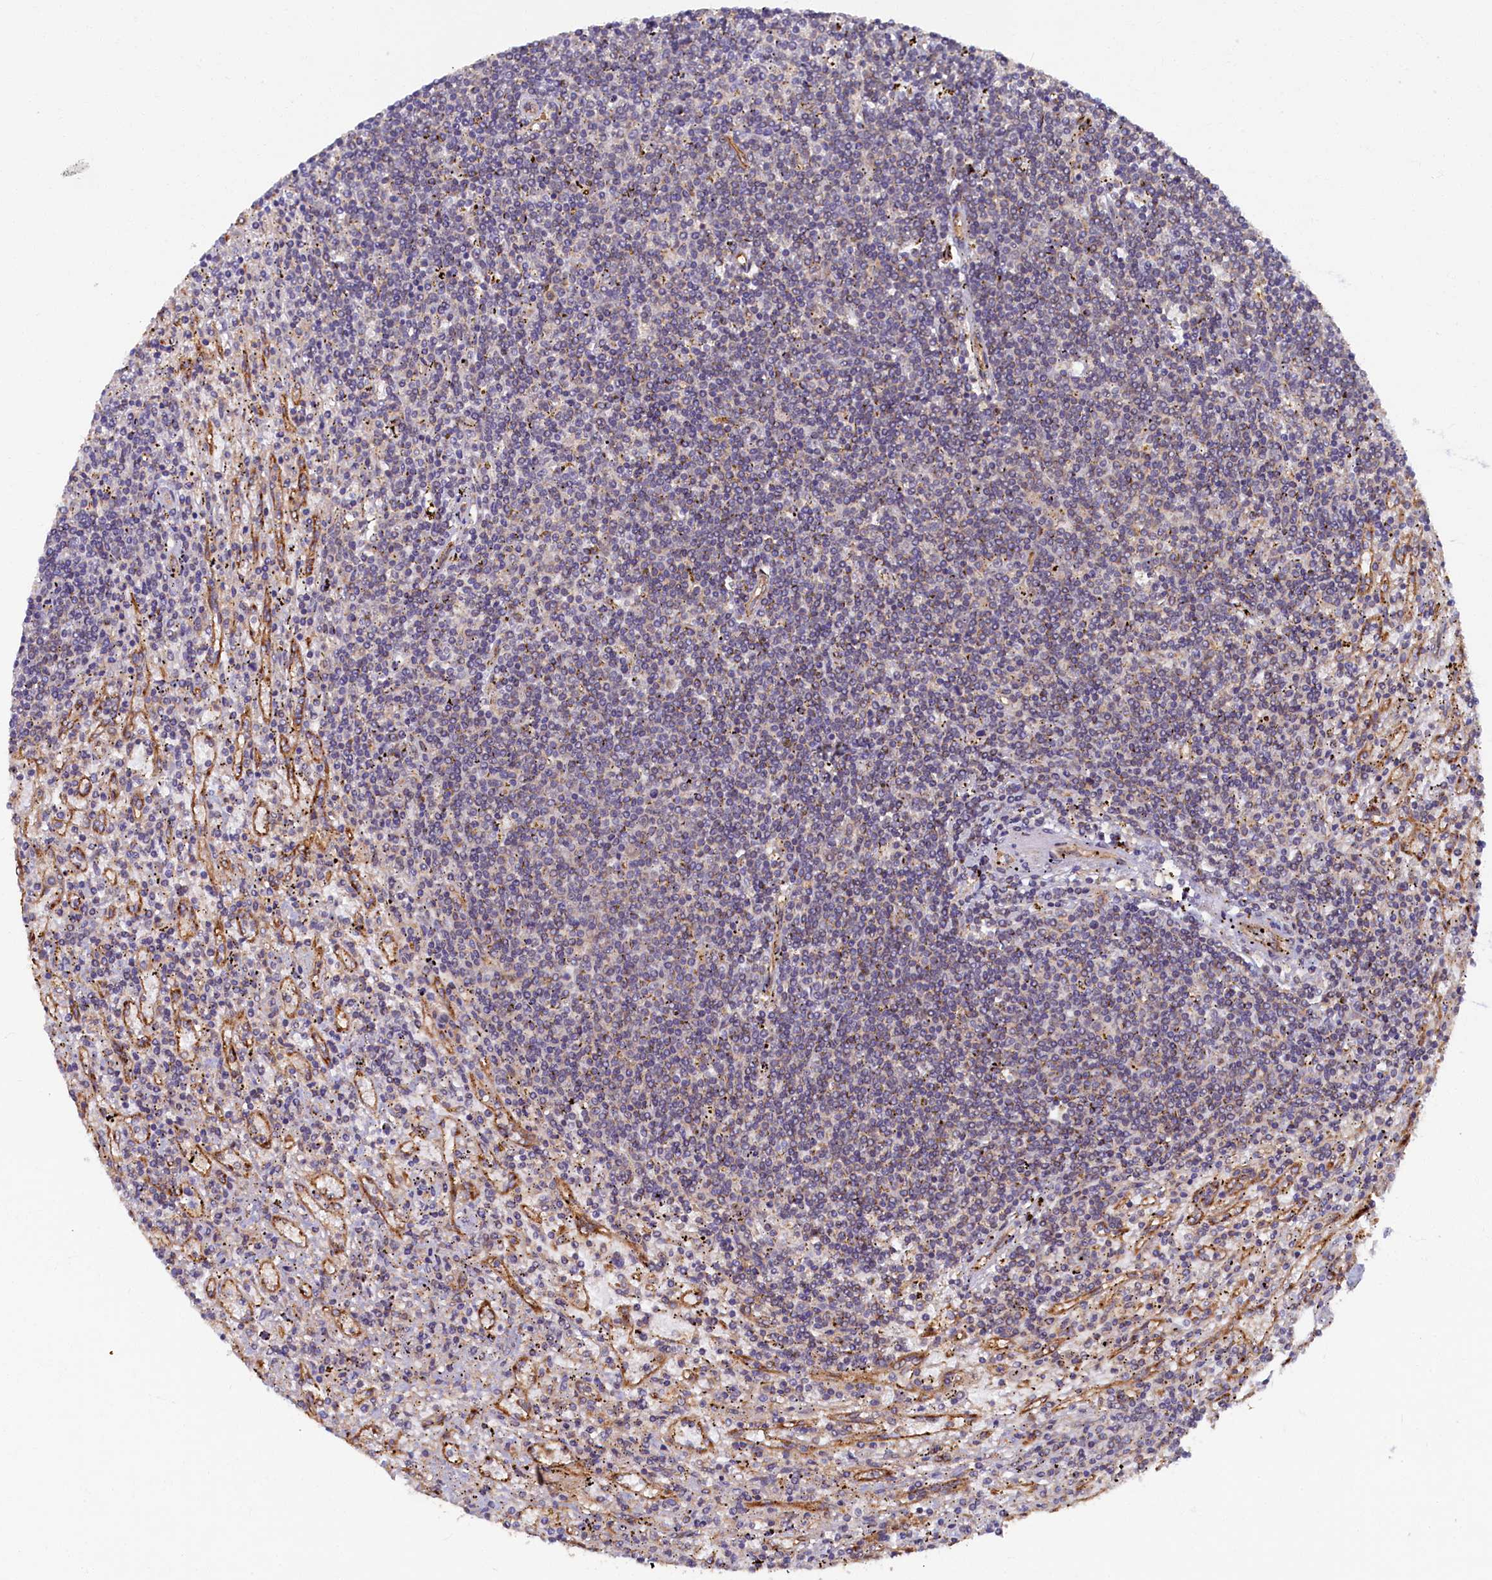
{"staining": {"intensity": "negative", "quantity": "none", "location": "none"}, "tissue": "lymphoma", "cell_type": "Tumor cells", "image_type": "cancer", "snomed": [{"axis": "morphology", "description": "Malignant lymphoma, non-Hodgkin's type, Low grade"}, {"axis": "topography", "description": "Spleen"}], "caption": "Immunohistochemical staining of malignant lymphoma, non-Hodgkin's type (low-grade) shows no significant staining in tumor cells.", "gene": "STX12", "patient": {"sex": "male", "age": 76}}